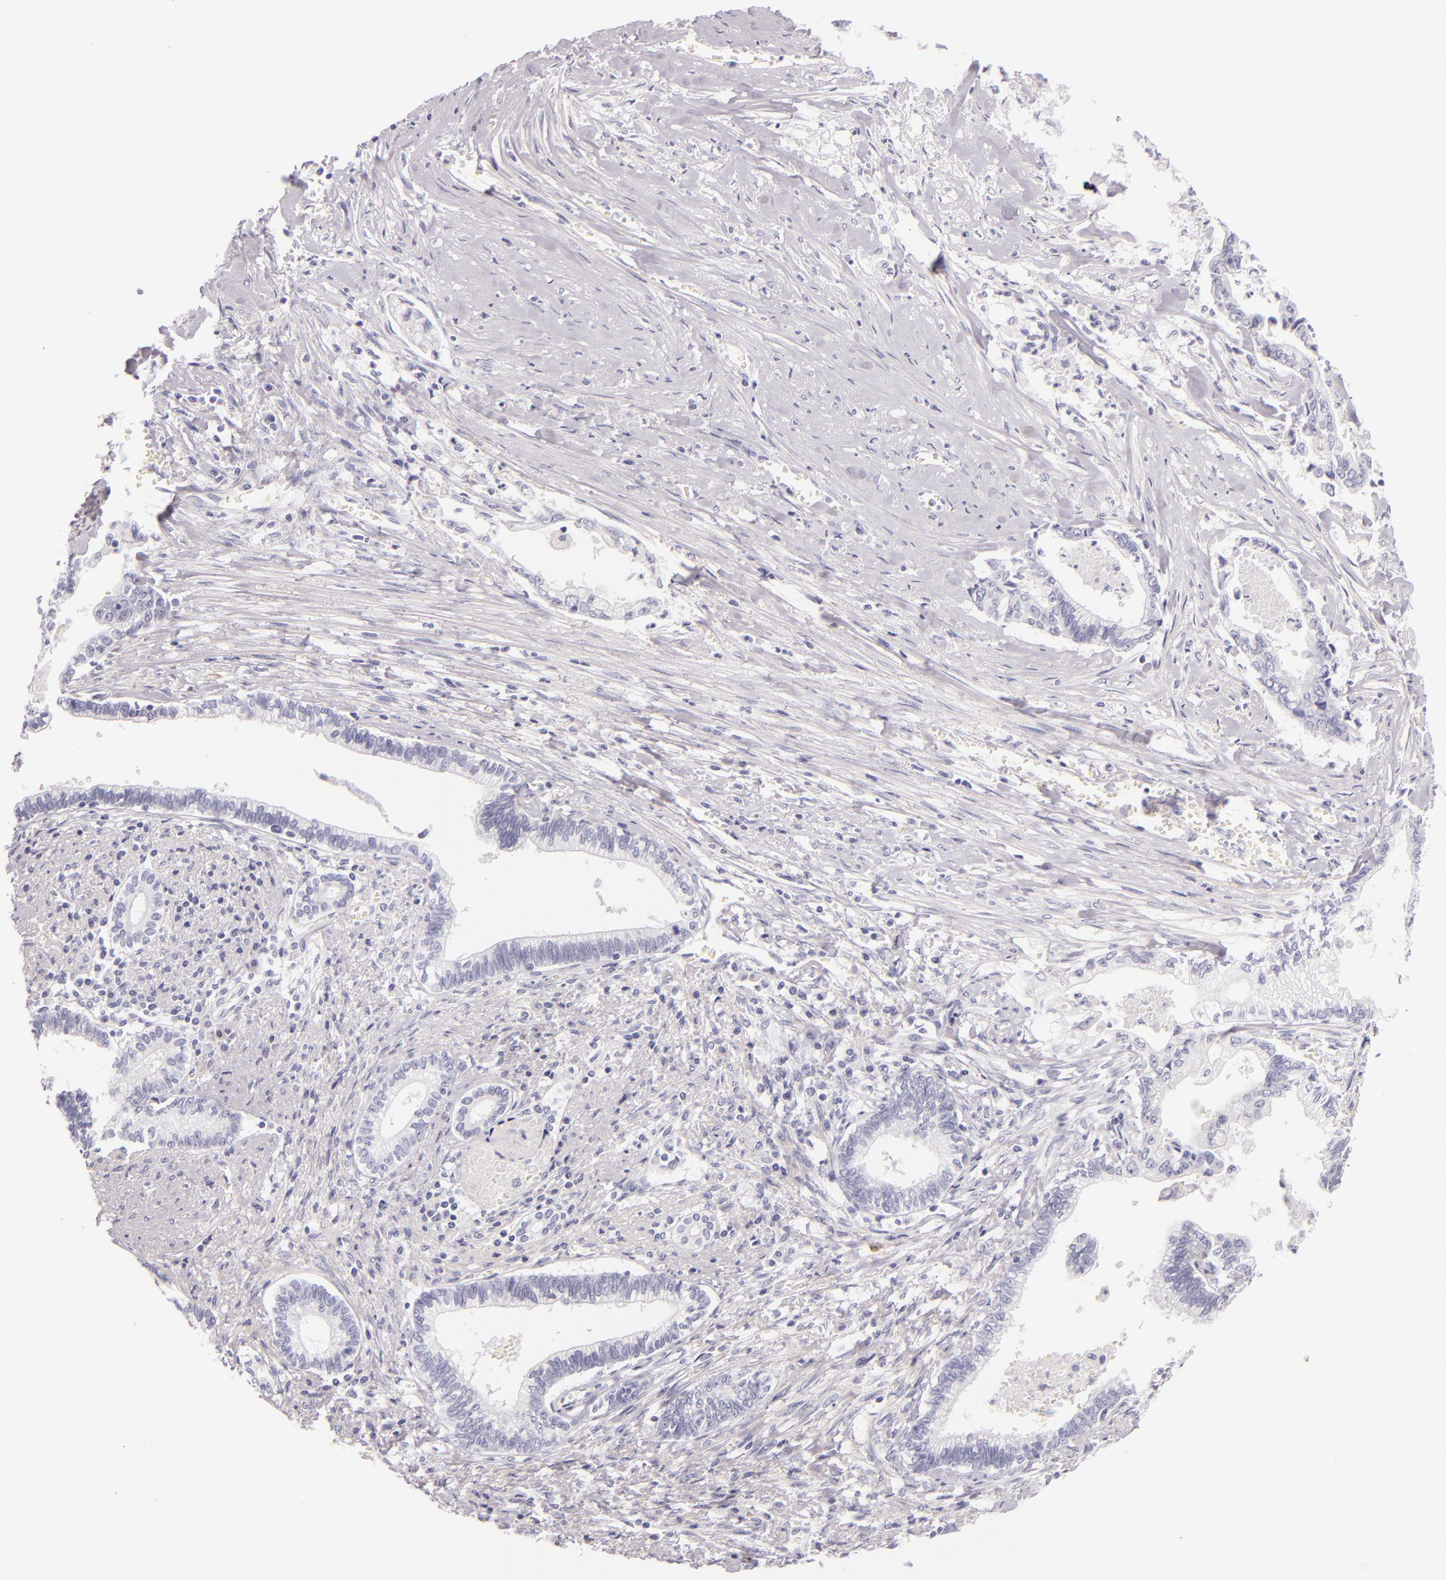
{"staining": {"intensity": "negative", "quantity": "none", "location": "none"}, "tissue": "liver cancer", "cell_type": "Tumor cells", "image_type": "cancer", "snomed": [{"axis": "morphology", "description": "Cholangiocarcinoma"}, {"axis": "topography", "description": "Liver"}], "caption": "Micrograph shows no significant protein positivity in tumor cells of liver cancer (cholangiocarcinoma).", "gene": "INA", "patient": {"sex": "male", "age": 57}}